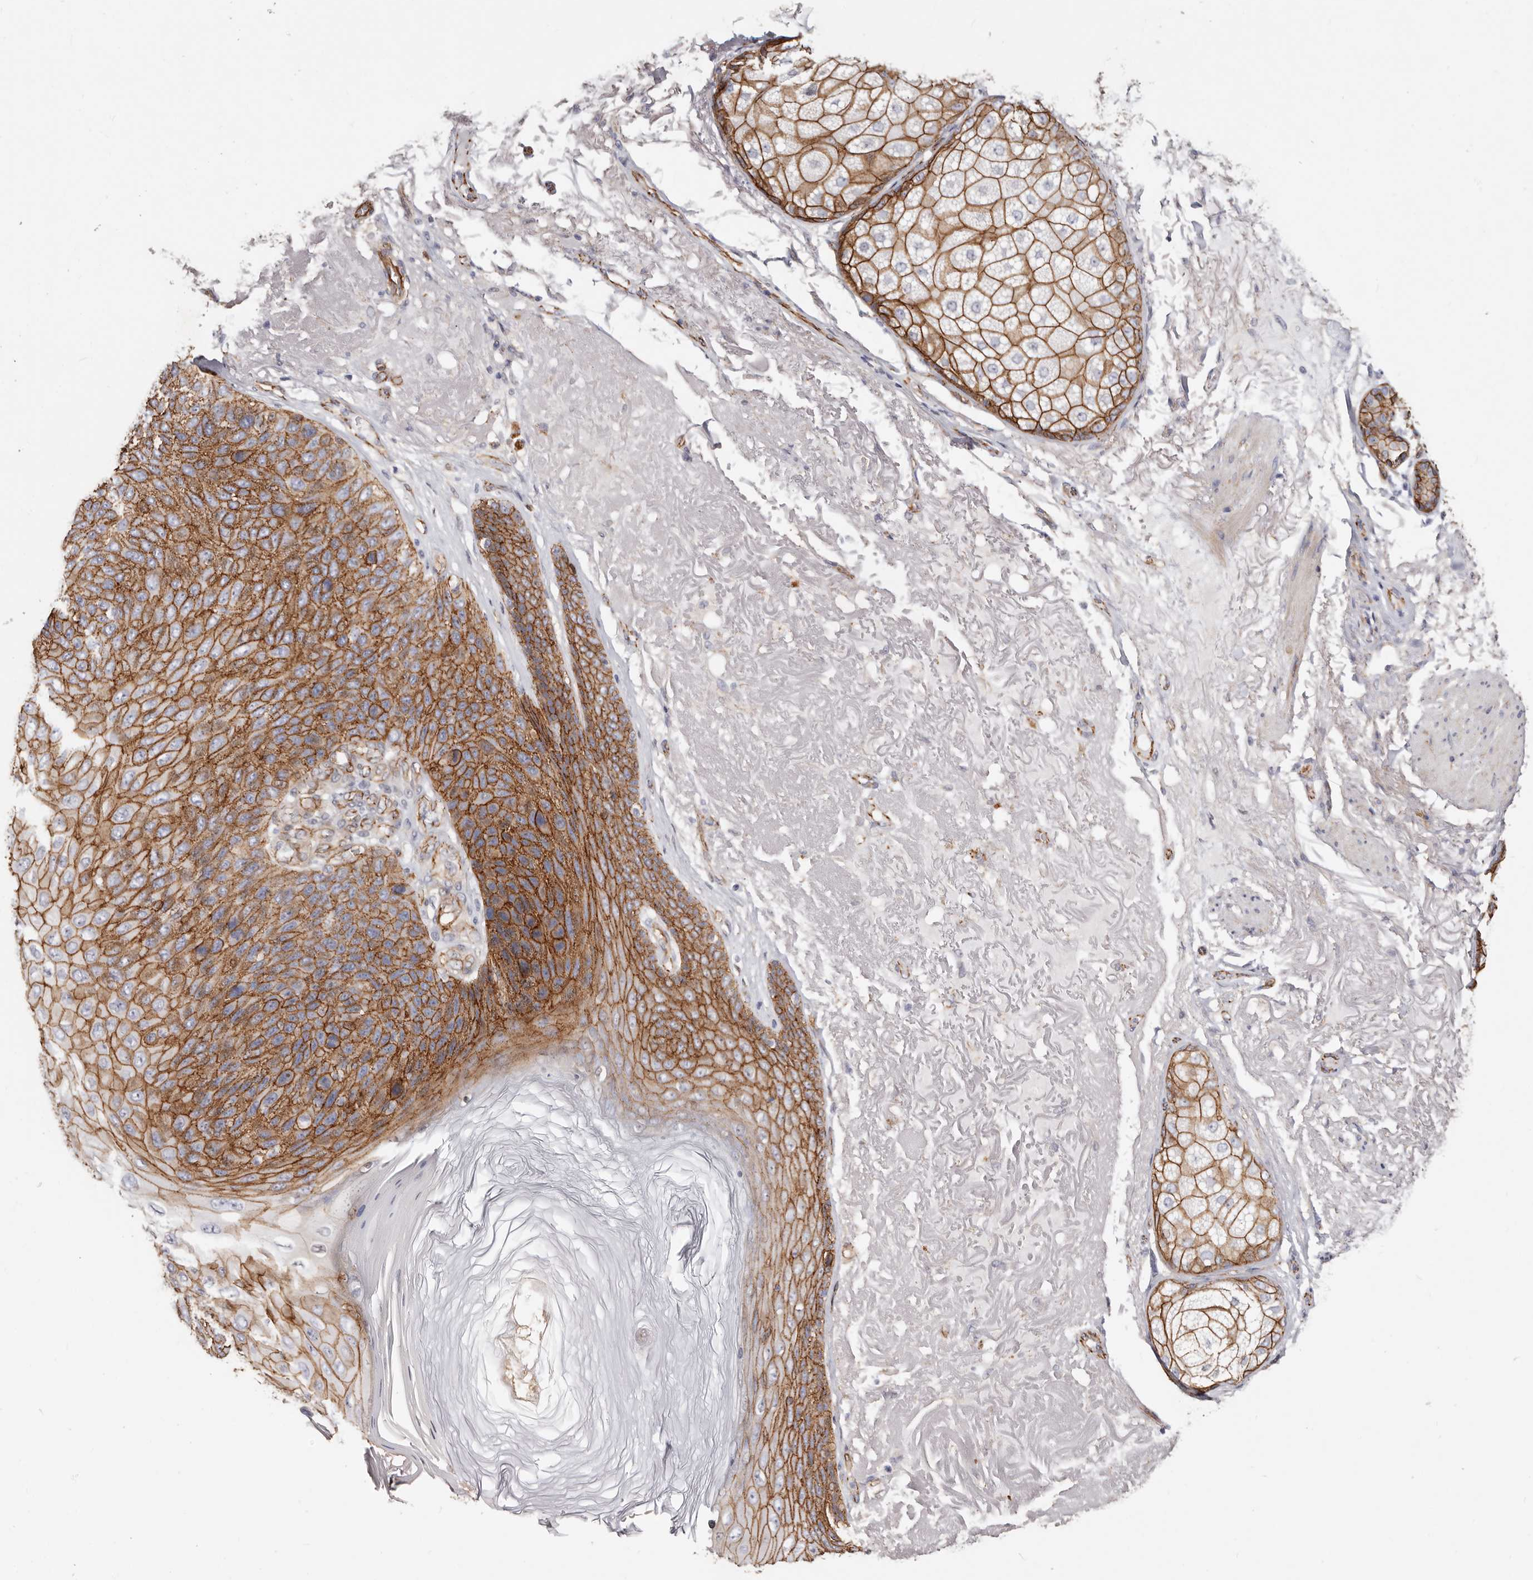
{"staining": {"intensity": "strong", "quantity": ">75%", "location": "cytoplasmic/membranous"}, "tissue": "skin cancer", "cell_type": "Tumor cells", "image_type": "cancer", "snomed": [{"axis": "morphology", "description": "Squamous cell carcinoma, NOS"}, {"axis": "topography", "description": "Skin"}], "caption": "Skin cancer stained with DAB immunohistochemistry (IHC) exhibits high levels of strong cytoplasmic/membranous positivity in approximately >75% of tumor cells. (brown staining indicates protein expression, while blue staining denotes nuclei).", "gene": "CTNNB1", "patient": {"sex": "female", "age": 88}}